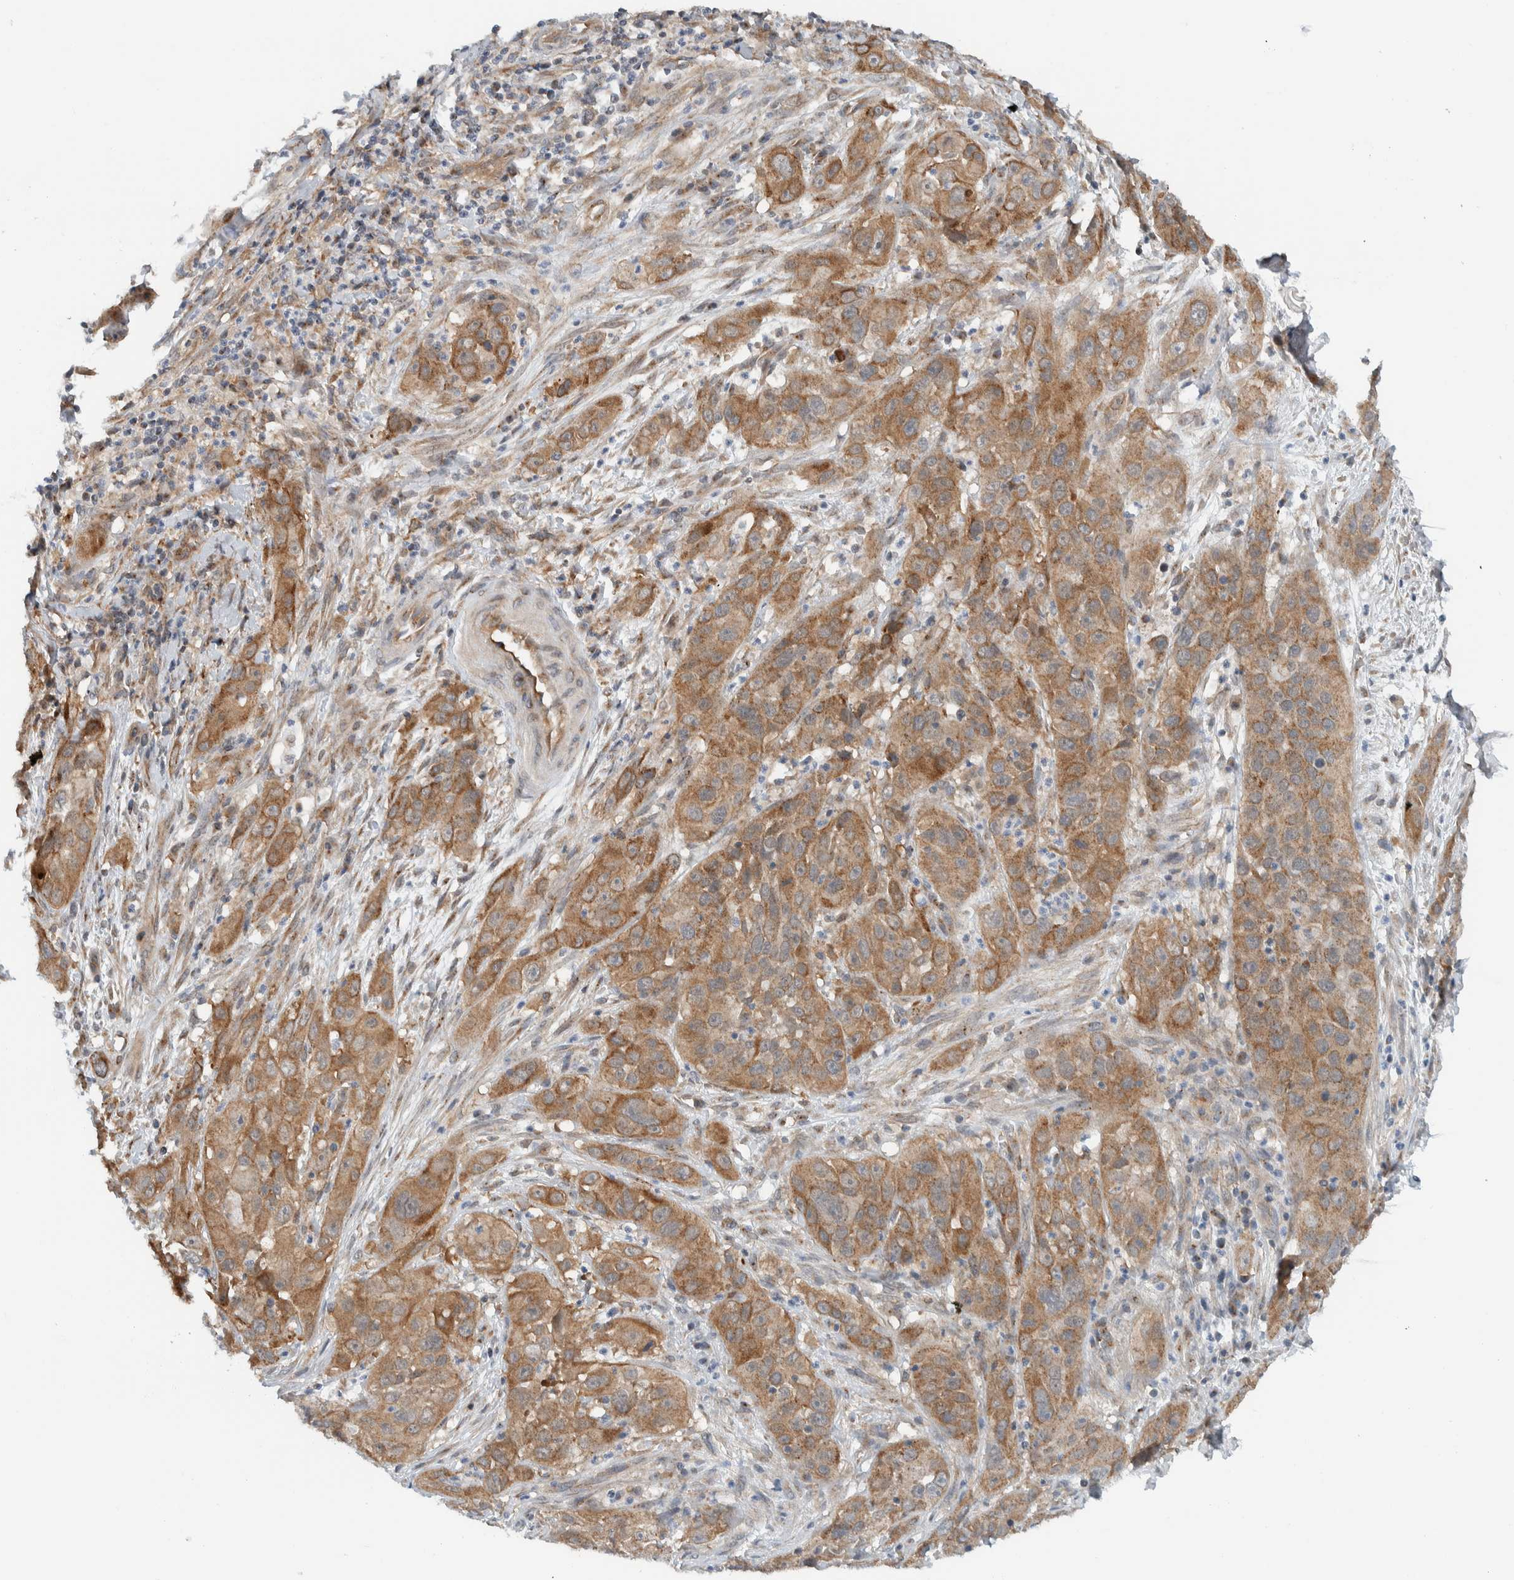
{"staining": {"intensity": "moderate", "quantity": ">75%", "location": "cytoplasmic/membranous"}, "tissue": "cervical cancer", "cell_type": "Tumor cells", "image_type": "cancer", "snomed": [{"axis": "morphology", "description": "Squamous cell carcinoma, NOS"}, {"axis": "topography", "description": "Cervix"}], "caption": "Human squamous cell carcinoma (cervical) stained with a protein marker reveals moderate staining in tumor cells.", "gene": "RERE", "patient": {"sex": "female", "age": 32}}